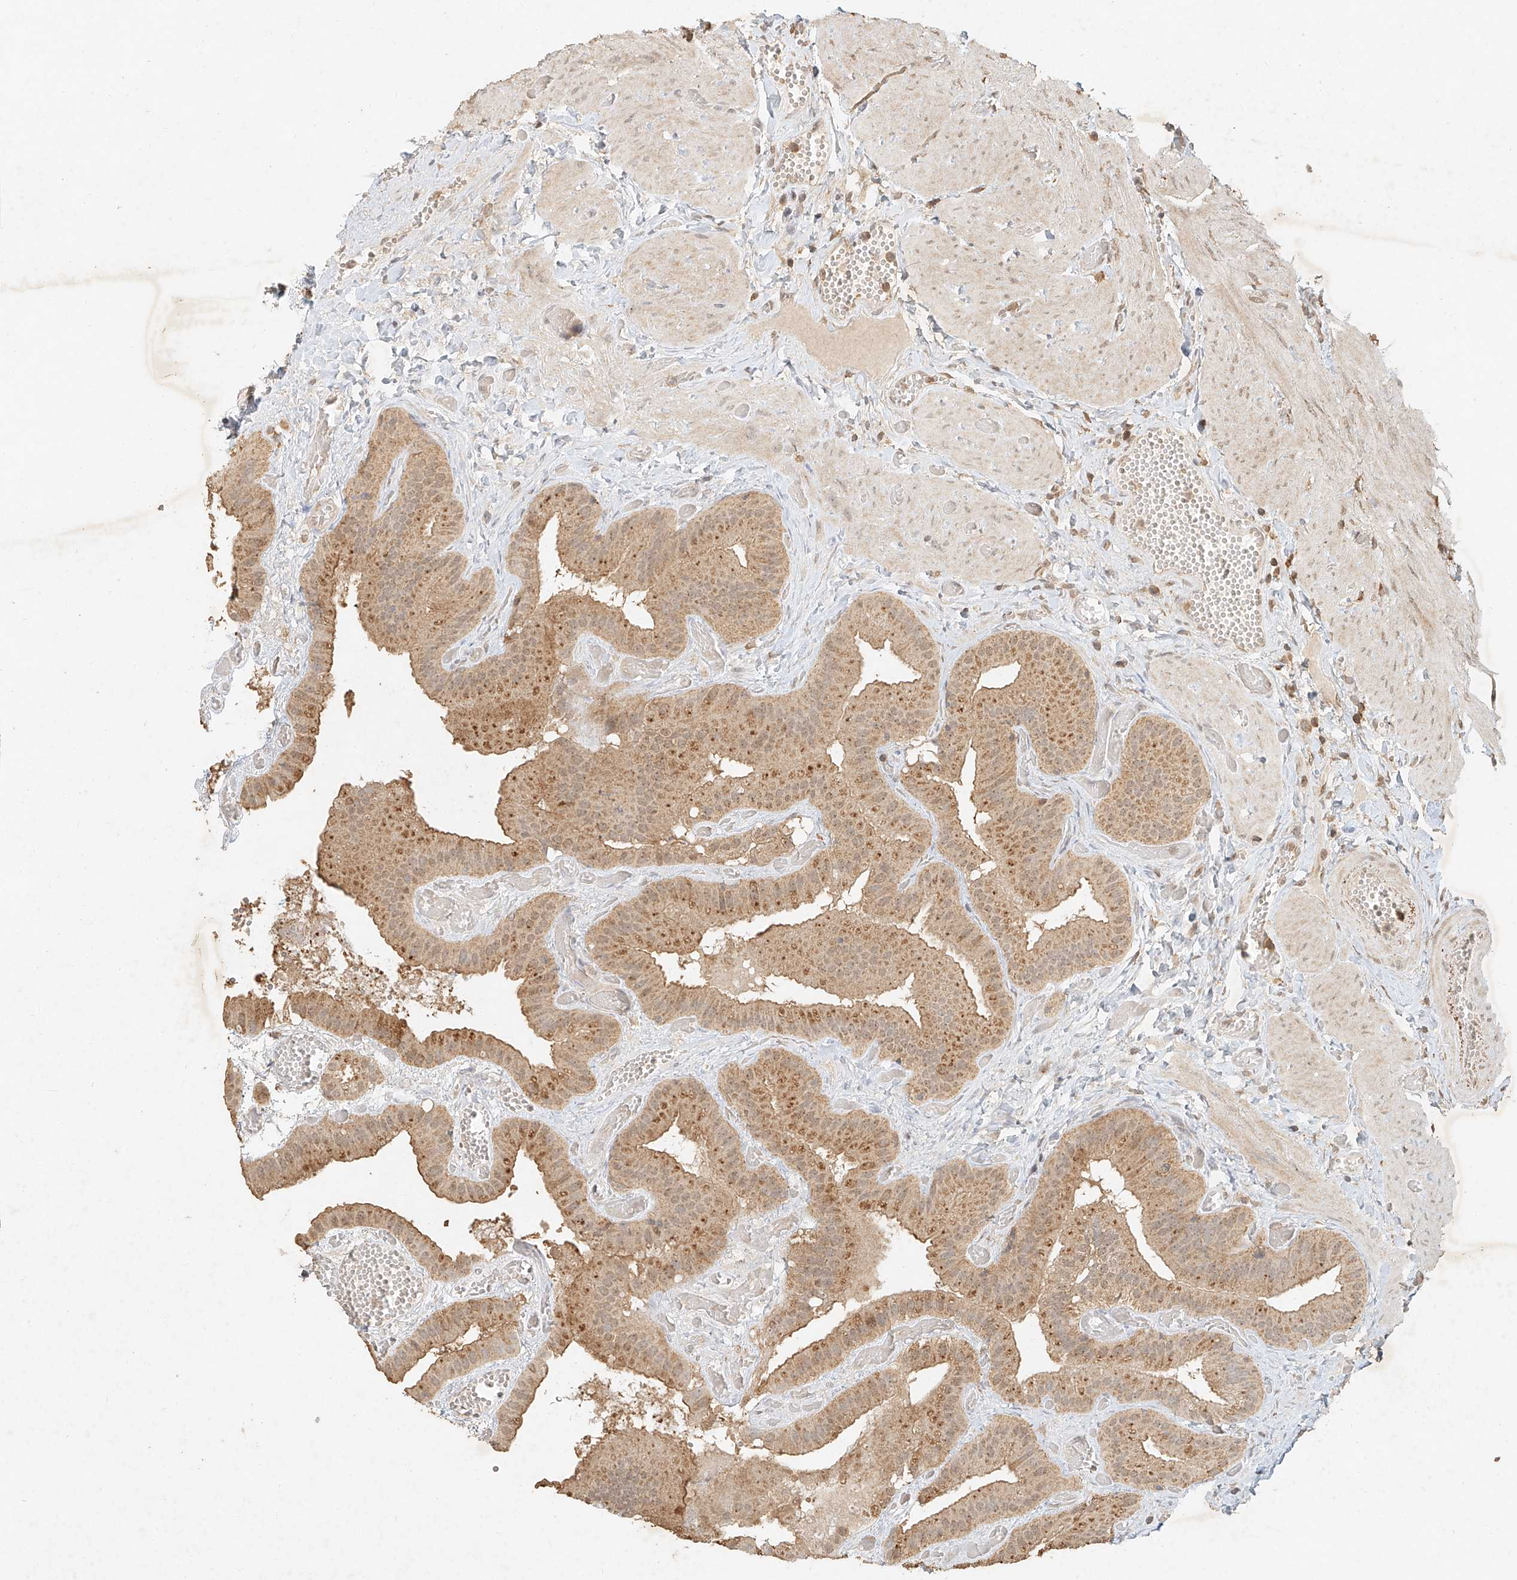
{"staining": {"intensity": "moderate", "quantity": ">75%", "location": "cytoplasmic/membranous"}, "tissue": "gallbladder", "cell_type": "Glandular cells", "image_type": "normal", "snomed": [{"axis": "morphology", "description": "Normal tissue, NOS"}, {"axis": "topography", "description": "Gallbladder"}], "caption": "Protein staining shows moderate cytoplasmic/membranous expression in about >75% of glandular cells in benign gallbladder. The staining was performed using DAB, with brown indicating positive protein expression. Nuclei are stained blue with hematoxylin.", "gene": "CXorf58", "patient": {"sex": "female", "age": 64}}